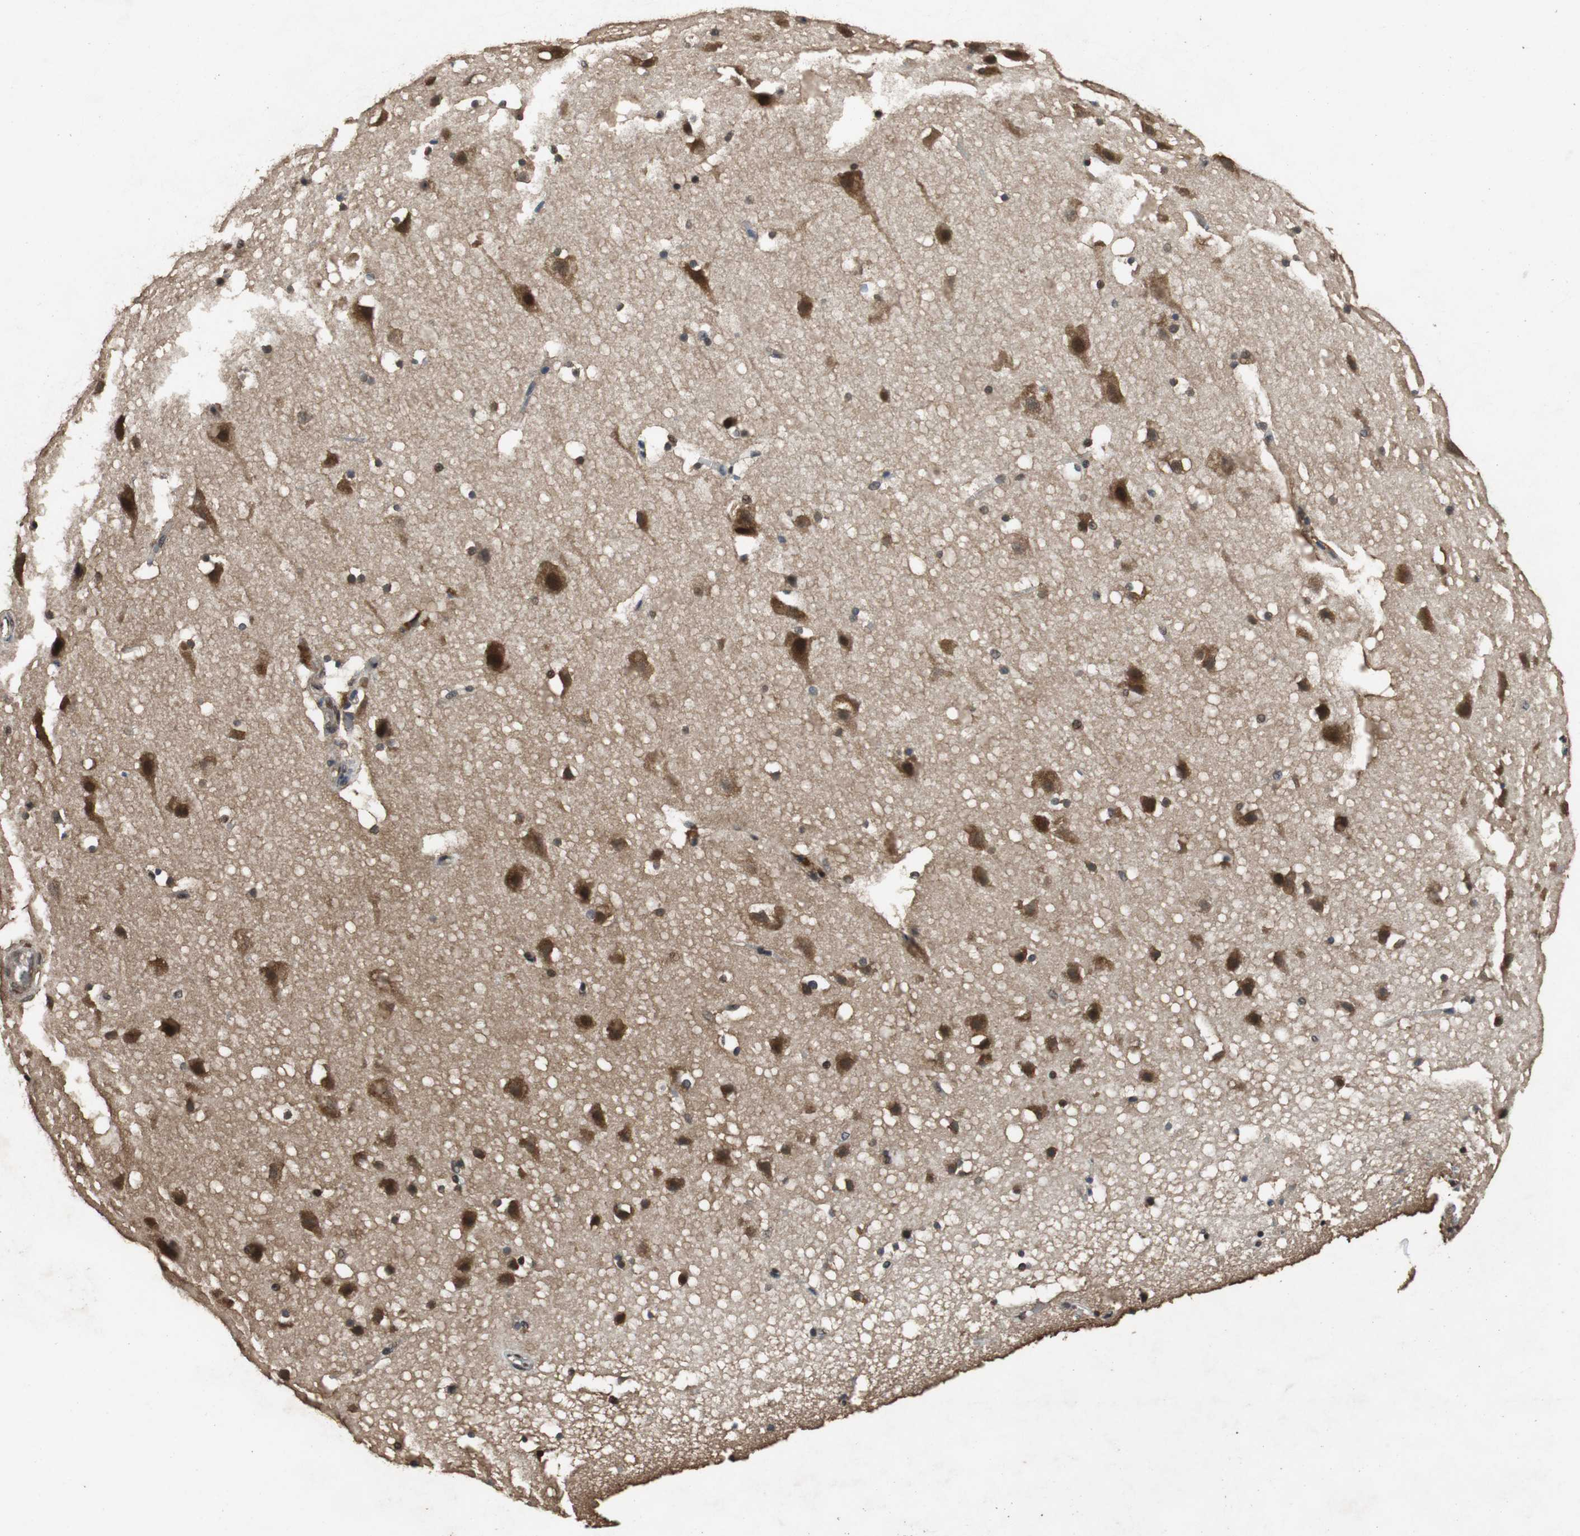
{"staining": {"intensity": "weak", "quantity": ">75%", "location": "cytoplasmic/membranous"}, "tissue": "cerebral cortex", "cell_type": "Endothelial cells", "image_type": "normal", "snomed": [{"axis": "morphology", "description": "Normal tissue, NOS"}, {"axis": "topography", "description": "Cerebral cortex"}], "caption": "Immunohistochemistry (IHC) image of normal cerebral cortex stained for a protein (brown), which reveals low levels of weak cytoplasmic/membranous expression in about >75% of endothelial cells.", "gene": "ZNF18", "patient": {"sex": "male", "age": 45}}